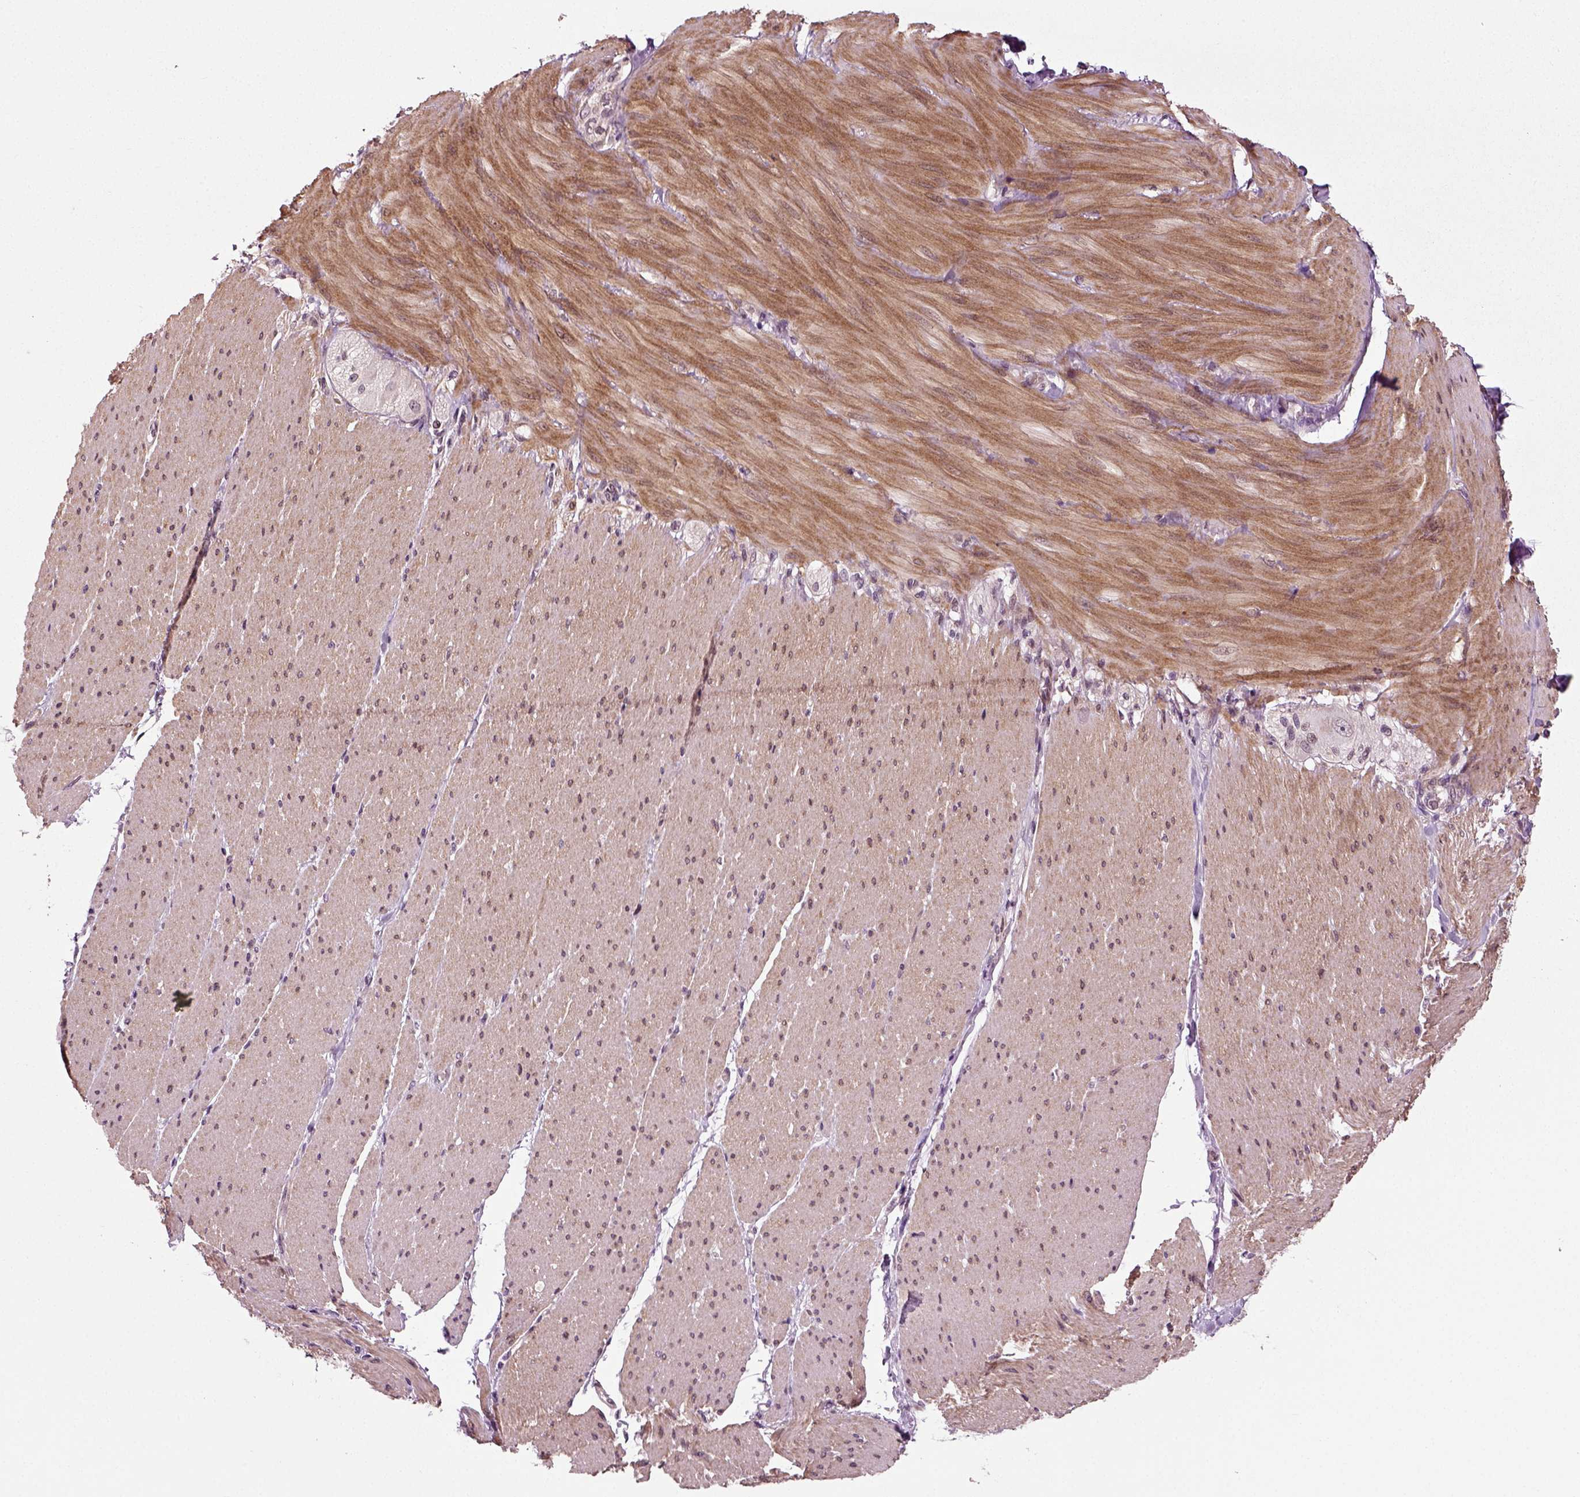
{"staining": {"intensity": "negative", "quantity": "none", "location": "none"}, "tissue": "adipose tissue", "cell_type": "Adipocytes", "image_type": "normal", "snomed": [{"axis": "morphology", "description": "Normal tissue, NOS"}, {"axis": "topography", "description": "Smooth muscle"}, {"axis": "topography", "description": "Duodenum"}, {"axis": "topography", "description": "Peripheral nerve tissue"}], "caption": "Immunohistochemistry (IHC) micrograph of normal human adipose tissue stained for a protein (brown), which exhibits no staining in adipocytes. (Brightfield microscopy of DAB immunohistochemistry (IHC) at high magnification).", "gene": "KNSTRN", "patient": {"sex": "female", "age": 61}}